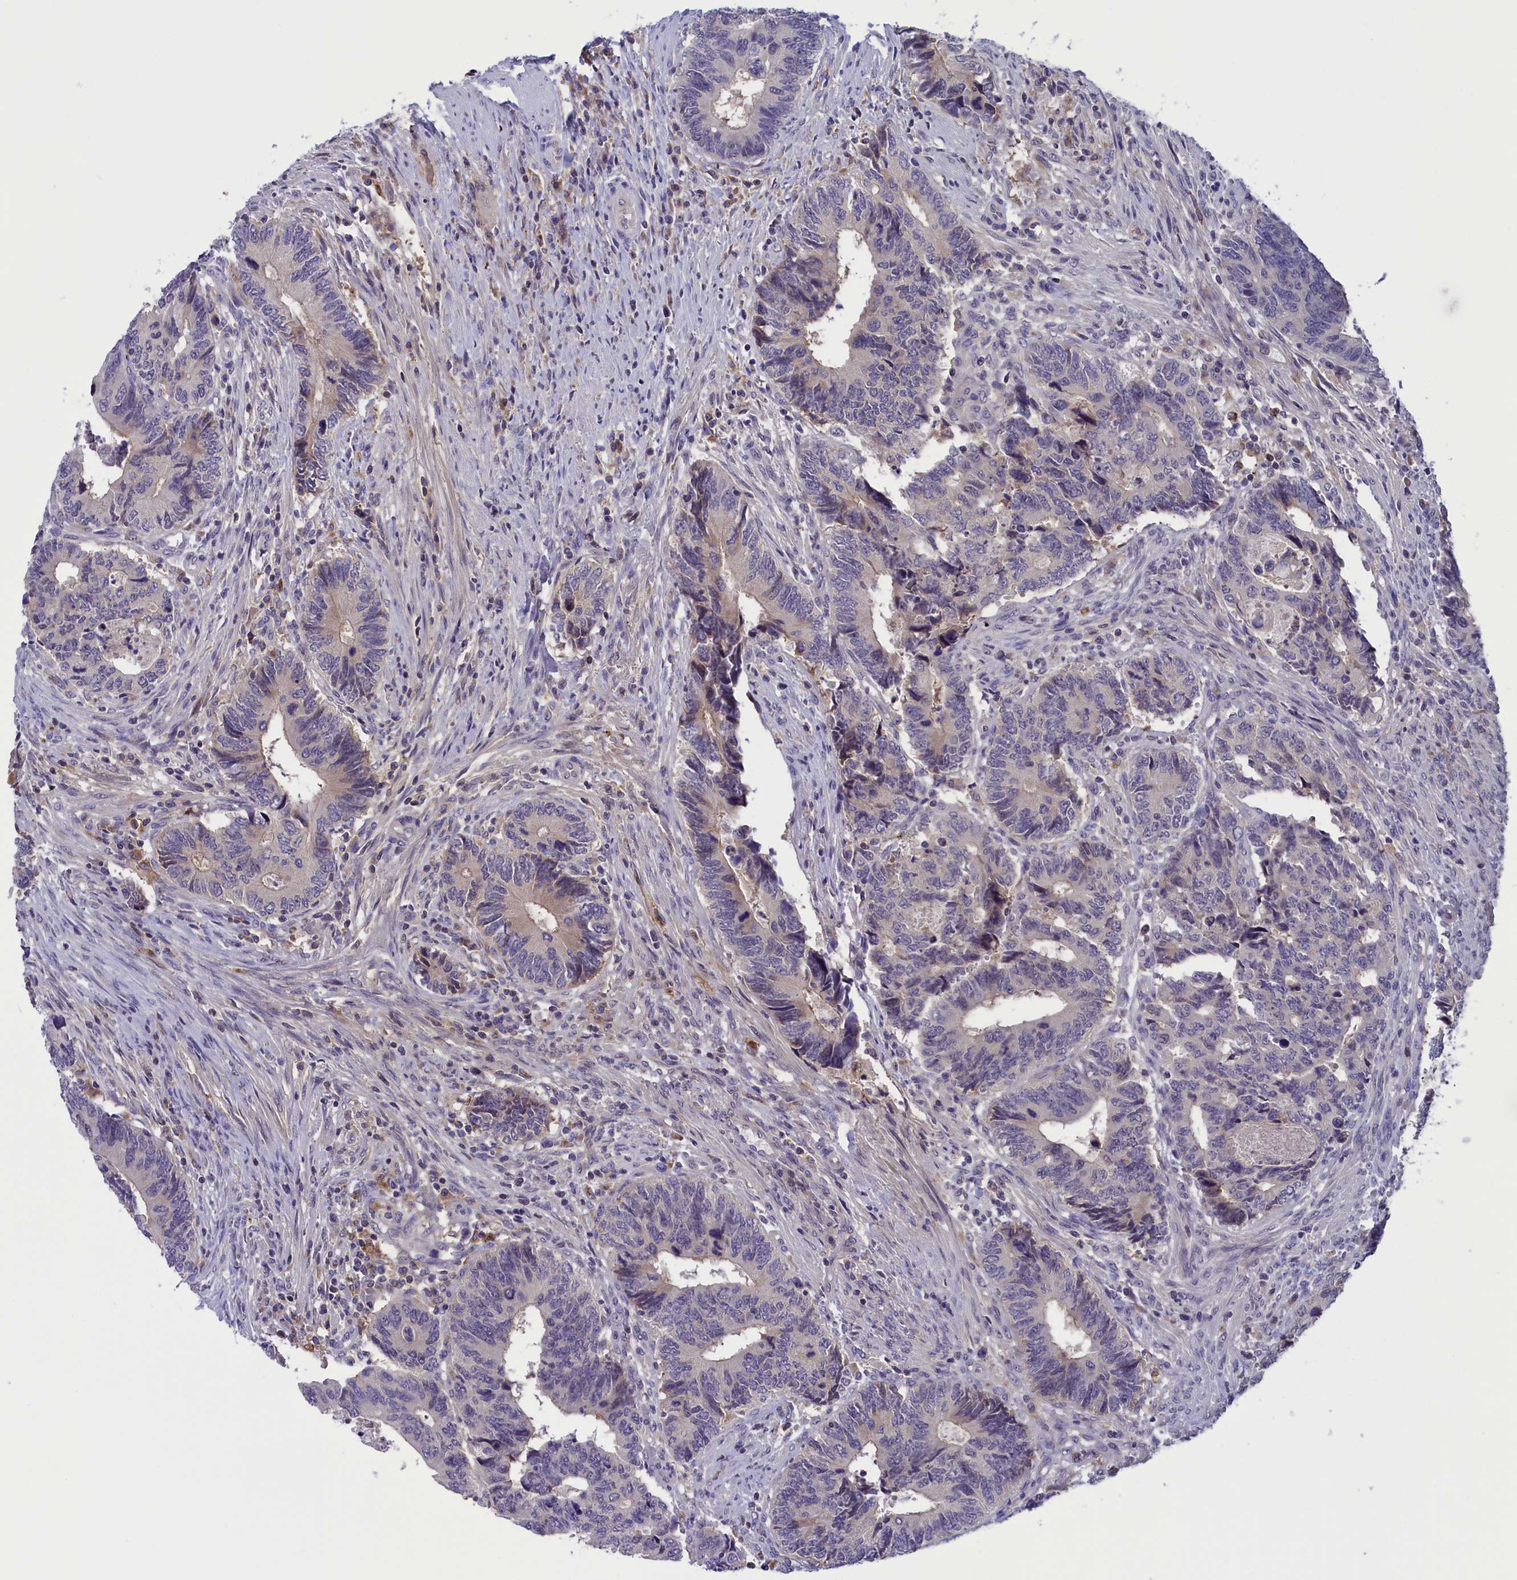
{"staining": {"intensity": "negative", "quantity": "none", "location": "none"}, "tissue": "colorectal cancer", "cell_type": "Tumor cells", "image_type": "cancer", "snomed": [{"axis": "morphology", "description": "Adenocarcinoma, NOS"}, {"axis": "topography", "description": "Colon"}], "caption": "The immunohistochemistry image has no significant expression in tumor cells of colorectal cancer tissue.", "gene": "STYX", "patient": {"sex": "male", "age": 87}}